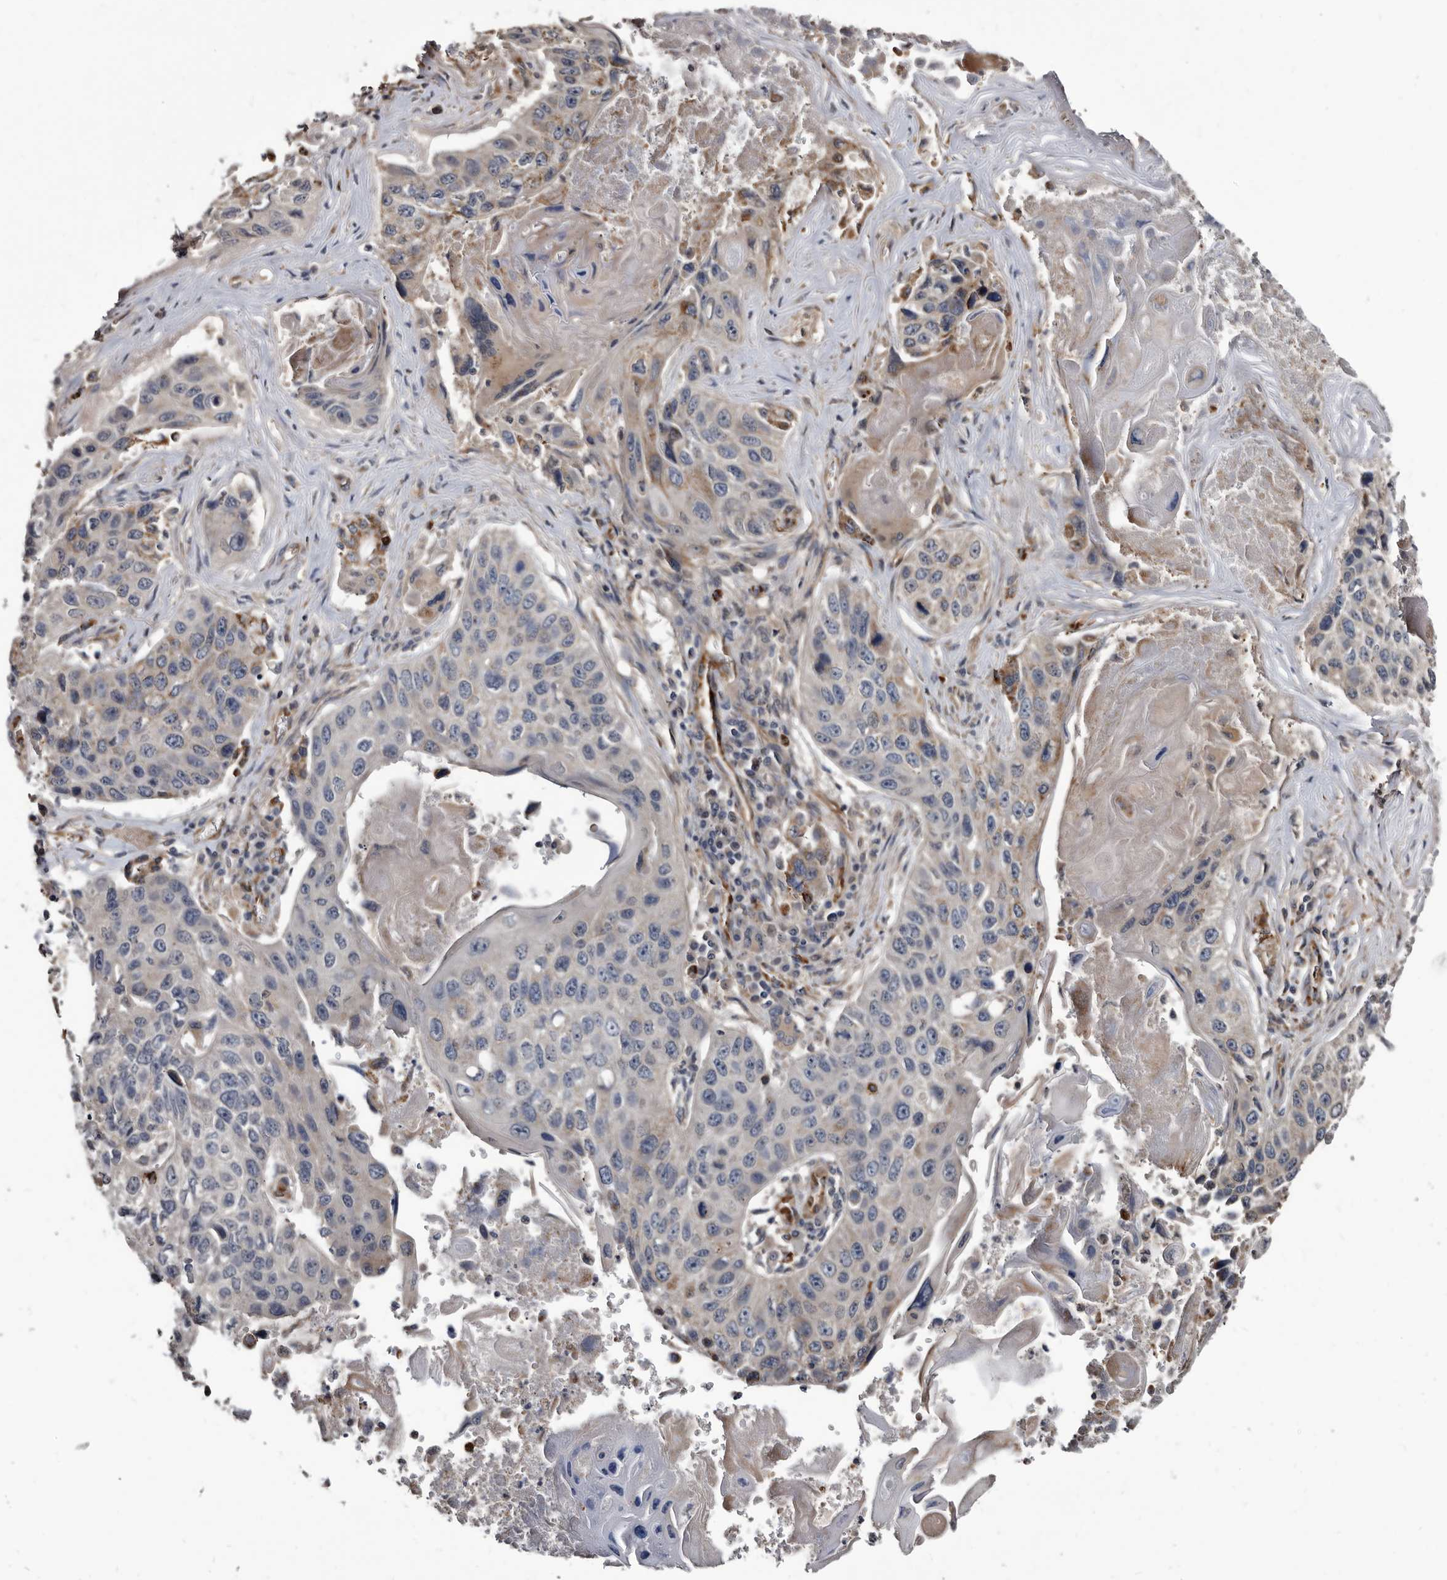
{"staining": {"intensity": "weak", "quantity": "<25%", "location": "cytoplasmic/membranous"}, "tissue": "lung cancer", "cell_type": "Tumor cells", "image_type": "cancer", "snomed": [{"axis": "morphology", "description": "Squamous cell carcinoma, NOS"}, {"axis": "topography", "description": "Lung"}], "caption": "The immunohistochemistry photomicrograph has no significant positivity in tumor cells of lung cancer (squamous cell carcinoma) tissue.", "gene": "CTSA", "patient": {"sex": "male", "age": 61}}